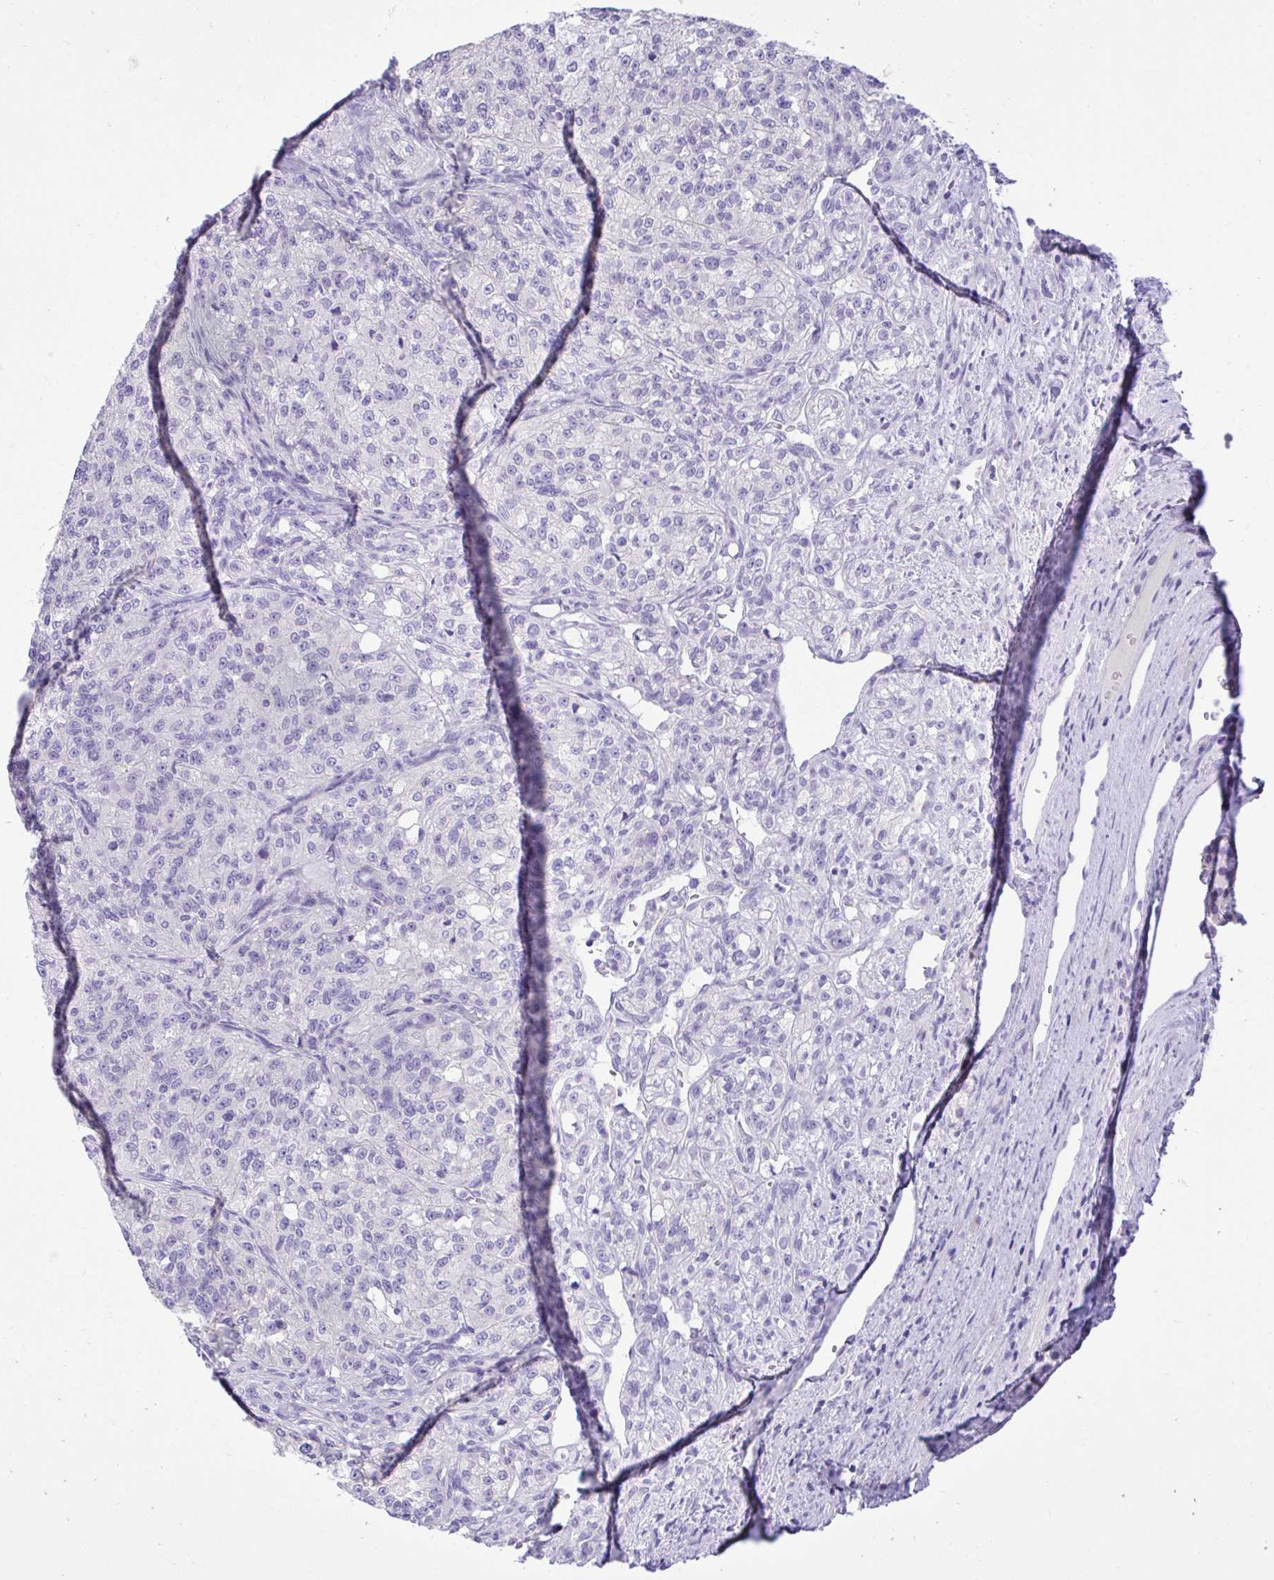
{"staining": {"intensity": "negative", "quantity": "none", "location": "none"}, "tissue": "renal cancer", "cell_type": "Tumor cells", "image_type": "cancer", "snomed": [{"axis": "morphology", "description": "Adenocarcinoma, NOS"}, {"axis": "topography", "description": "Kidney"}], "caption": "Immunohistochemistry (IHC) photomicrograph of renal cancer (adenocarcinoma) stained for a protein (brown), which demonstrates no staining in tumor cells.", "gene": "TMCO5A", "patient": {"sex": "female", "age": 63}}